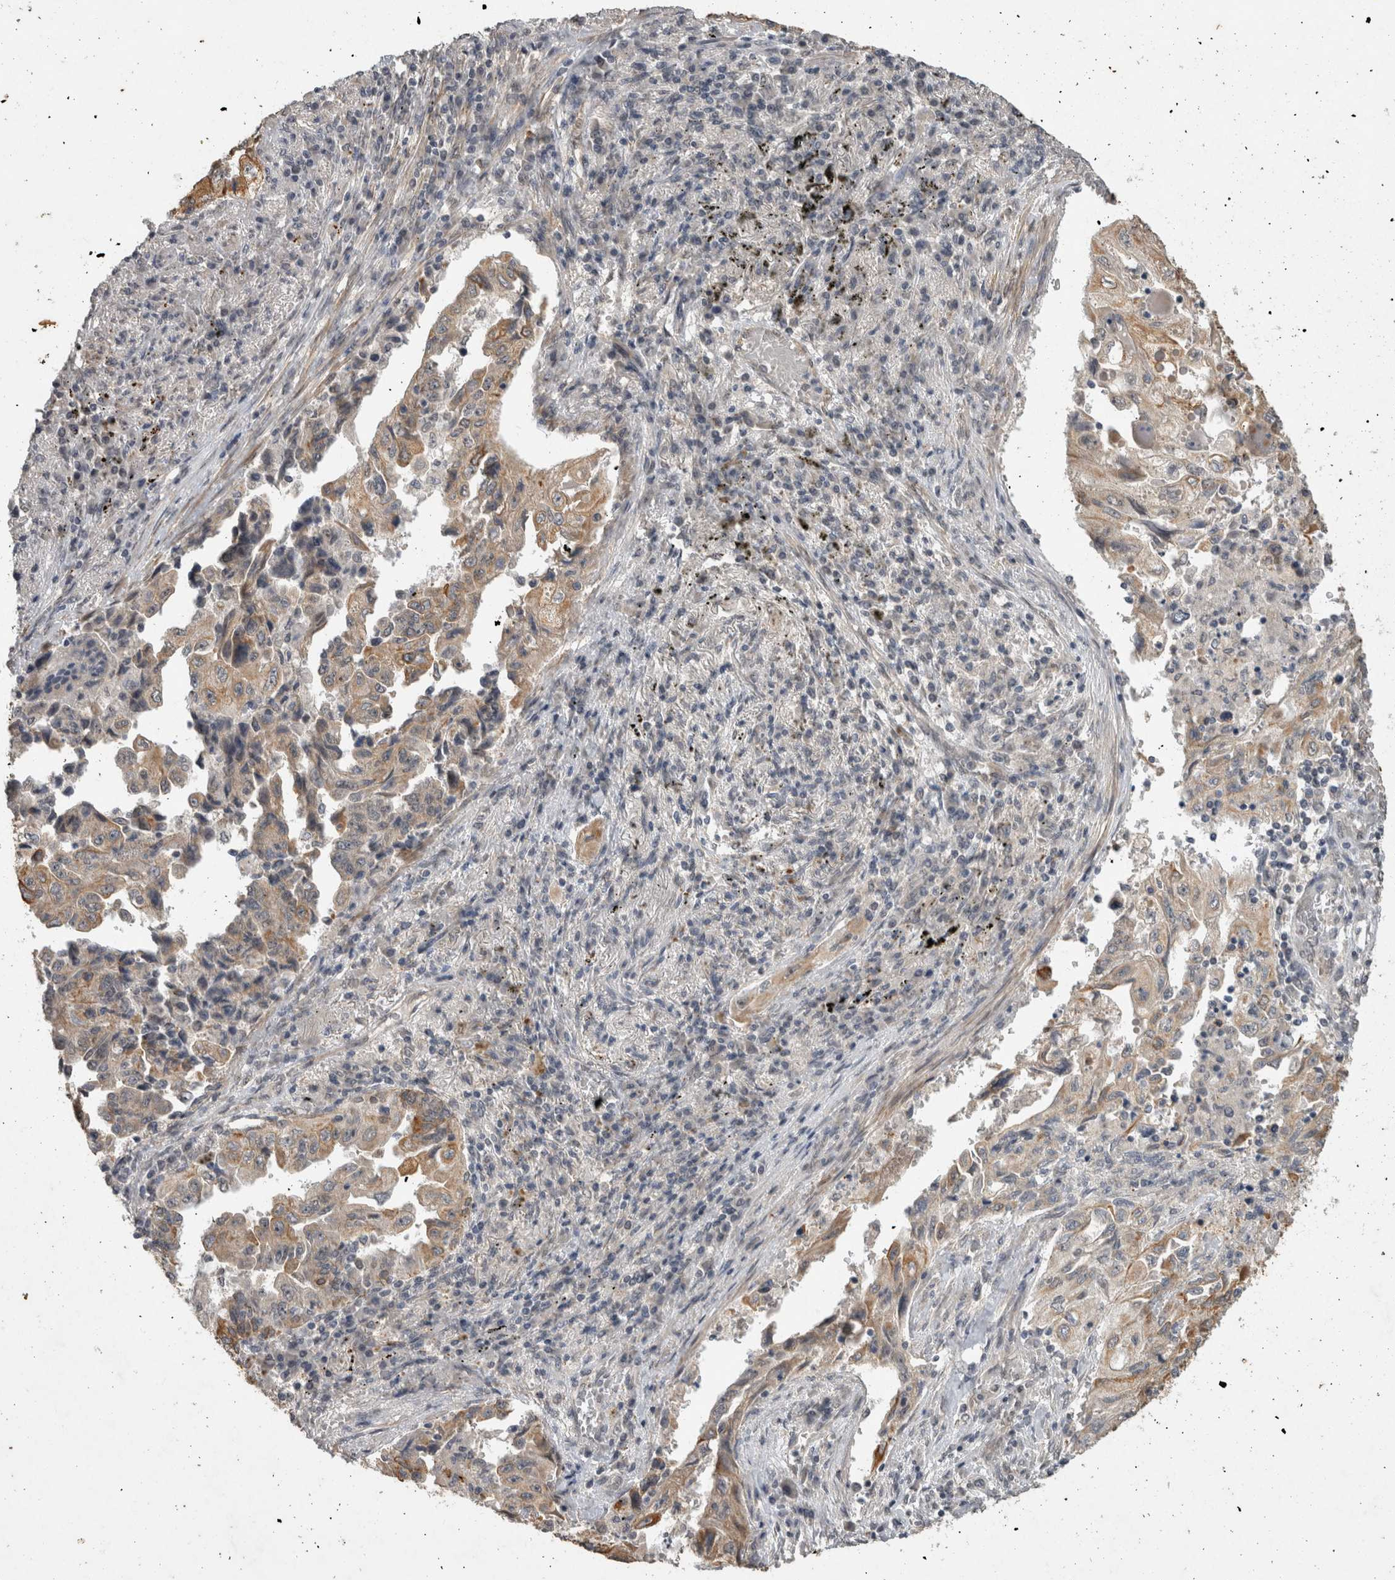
{"staining": {"intensity": "weak", "quantity": ">75%", "location": "cytoplasmic/membranous"}, "tissue": "lung cancer", "cell_type": "Tumor cells", "image_type": "cancer", "snomed": [{"axis": "morphology", "description": "Adenocarcinoma, NOS"}, {"axis": "topography", "description": "Lung"}], "caption": "Tumor cells reveal weak cytoplasmic/membranous staining in approximately >75% of cells in lung cancer.", "gene": "RHPN1", "patient": {"sex": "female", "age": 51}}